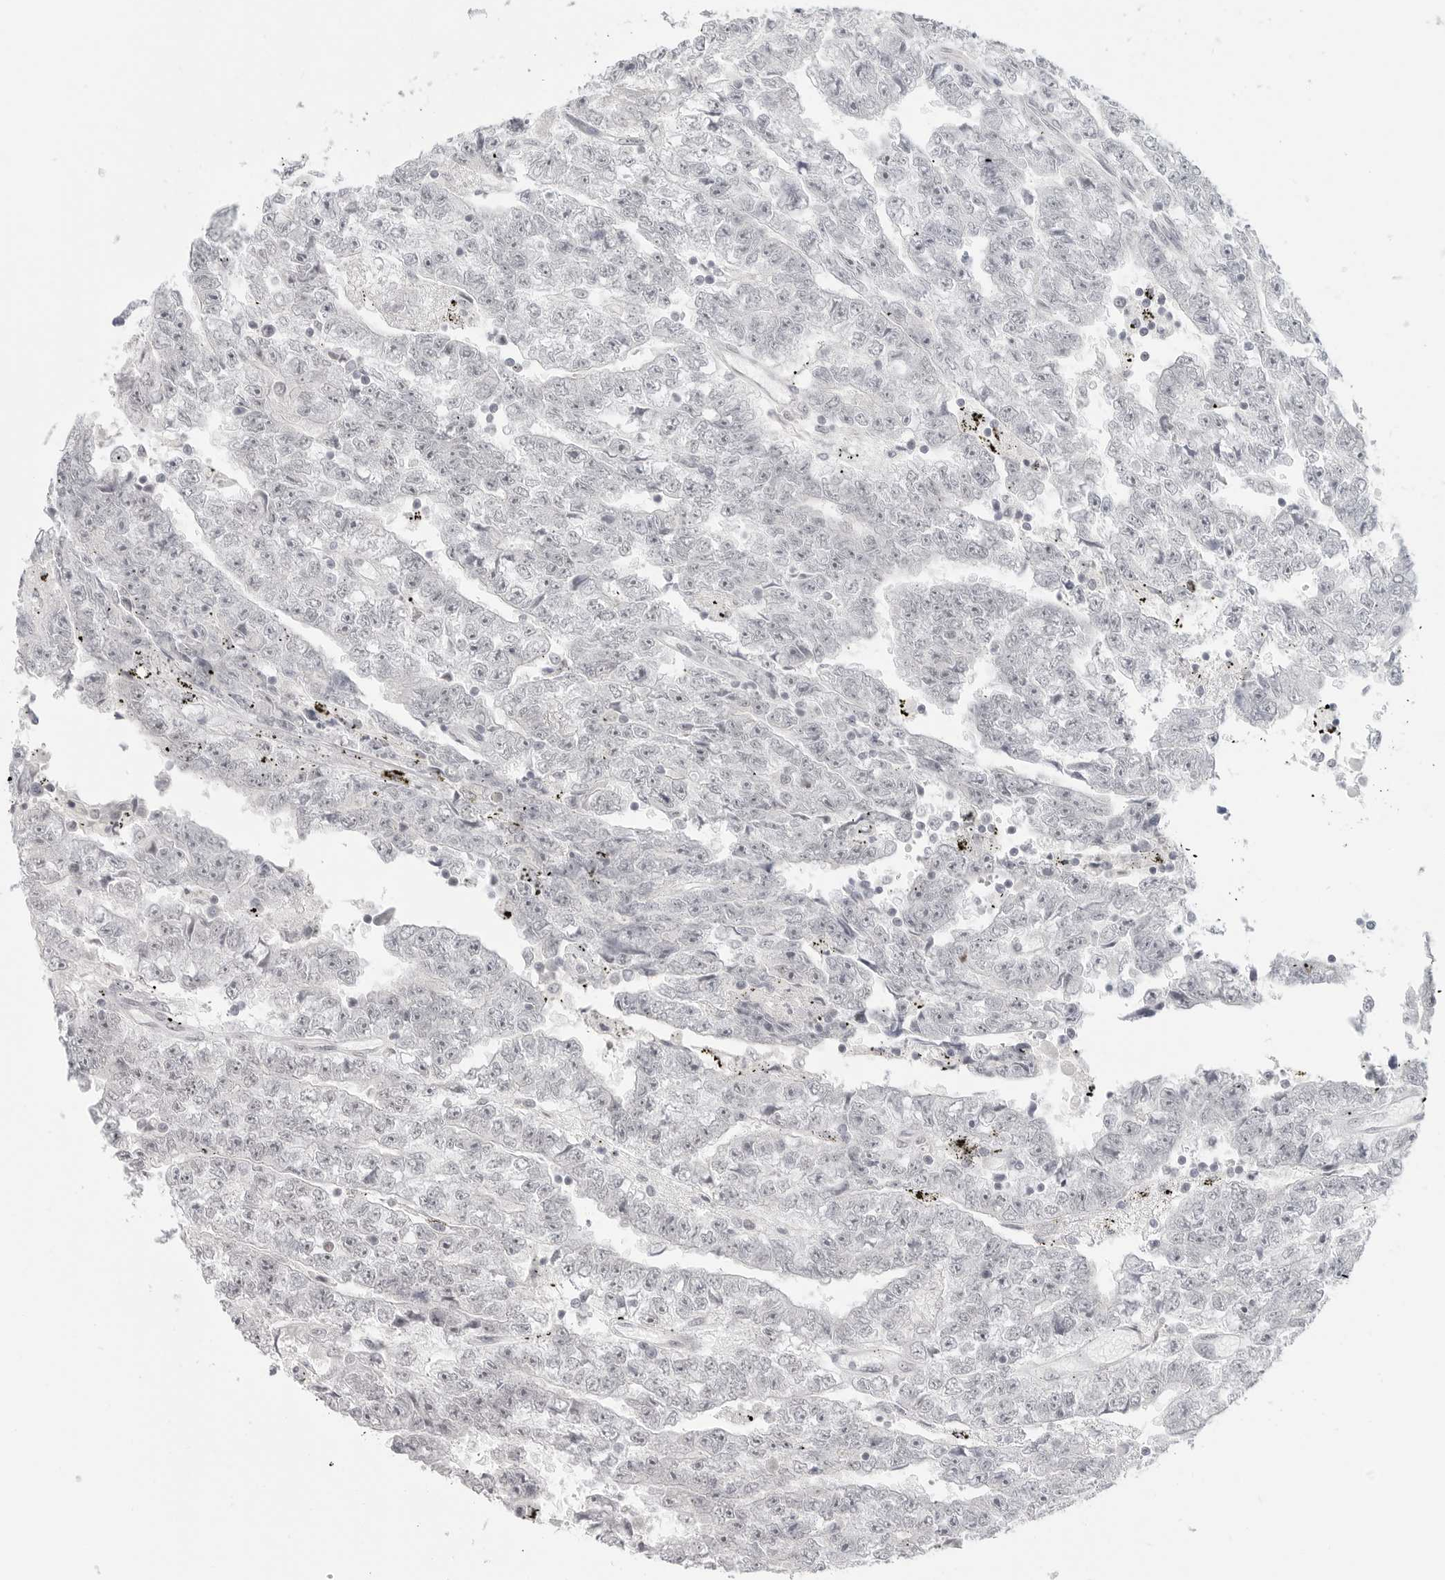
{"staining": {"intensity": "negative", "quantity": "none", "location": "none"}, "tissue": "testis cancer", "cell_type": "Tumor cells", "image_type": "cancer", "snomed": [{"axis": "morphology", "description": "Carcinoma, Embryonal, NOS"}, {"axis": "topography", "description": "Testis"}], "caption": "A histopathology image of testis cancer (embryonal carcinoma) stained for a protein displays no brown staining in tumor cells. (DAB (3,3'-diaminobenzidine) IHC with hematoxylin counter stain).", "gene": "KLK11", "patient": {"sex": "male", "age": 25}}